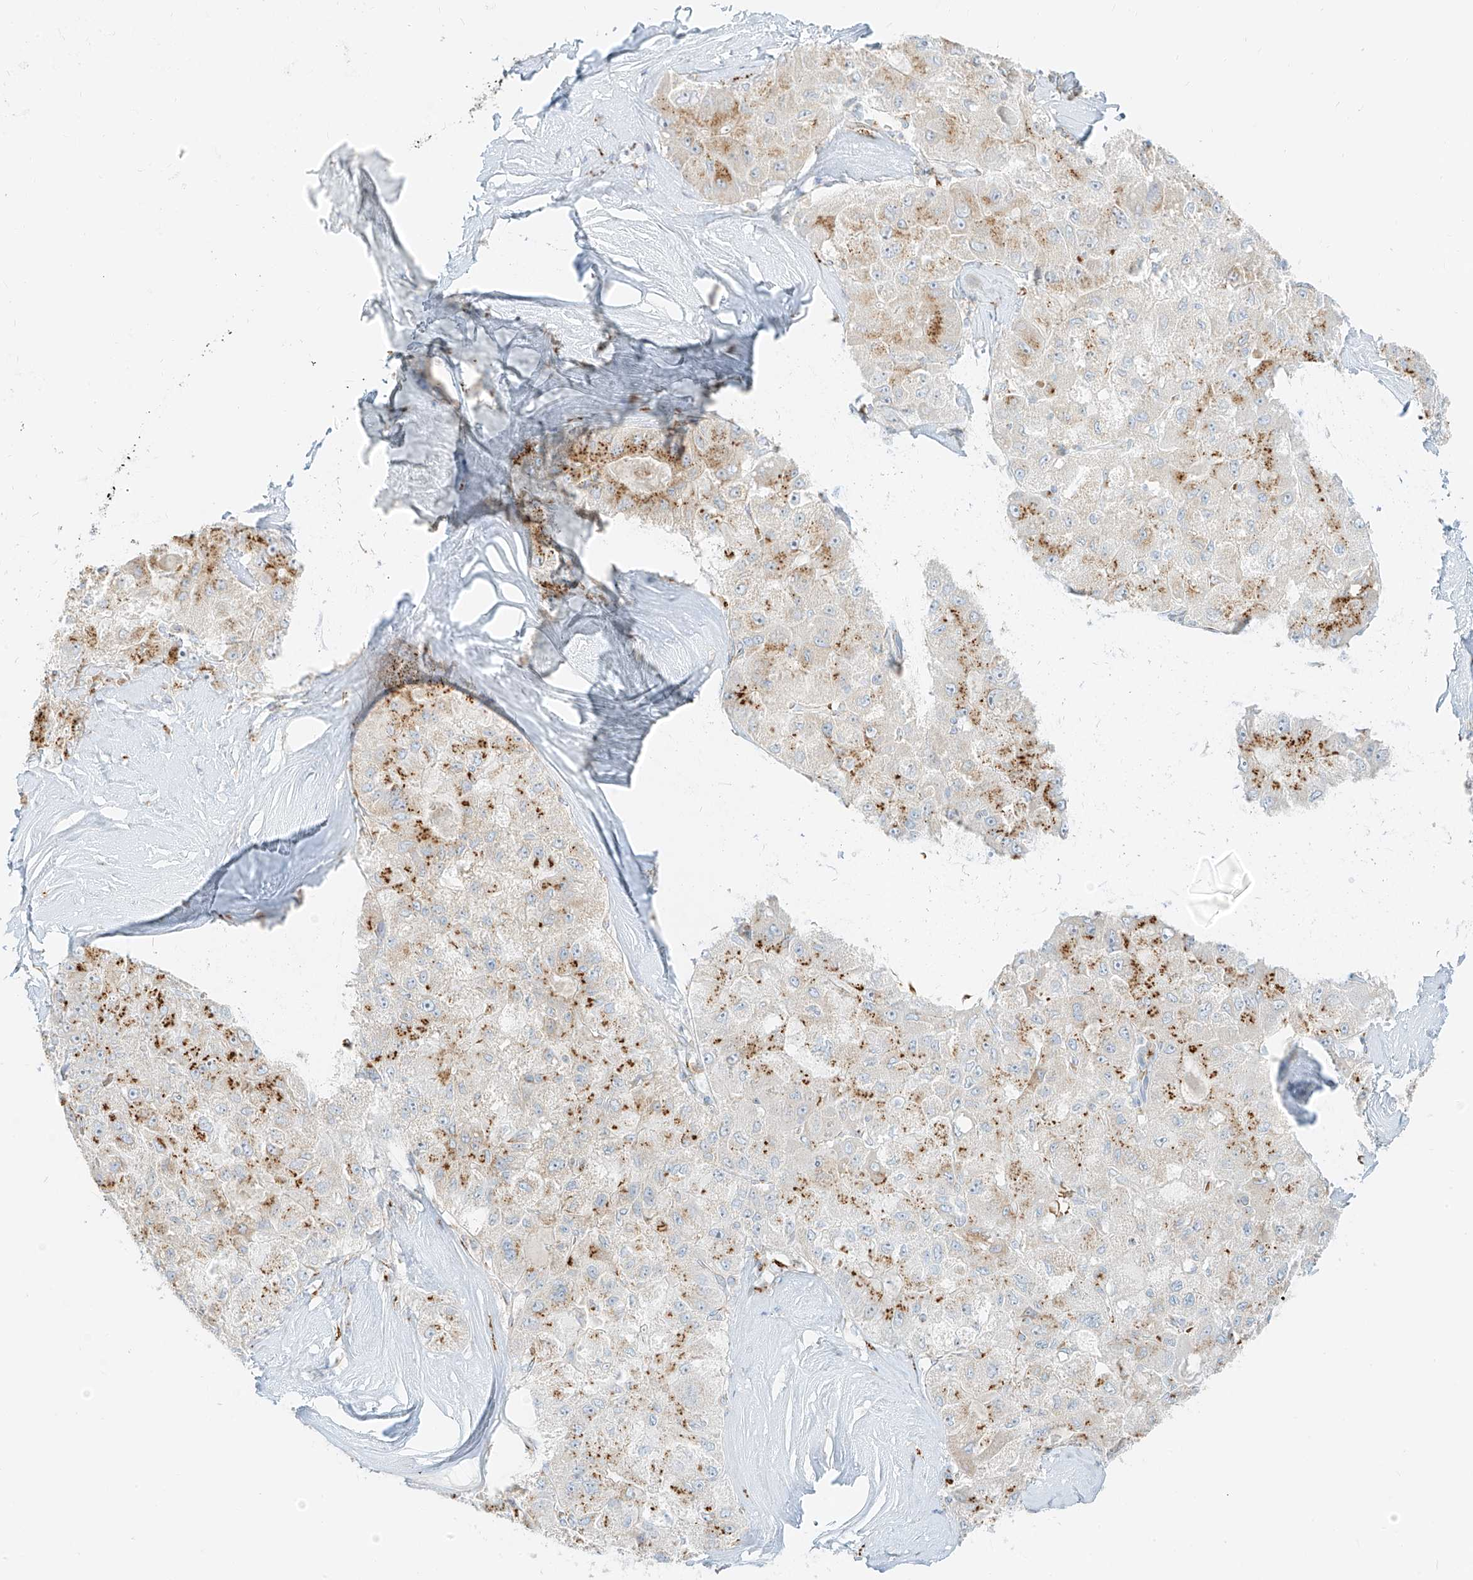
{"staining": {"intensity": "moderate", "quantity": "25%-75%", "location": "cytoplasmic/membranous"}, "tissue": "liver cancer", "cell_type": "Tumor cells", "image_type": "cancer", "snomed": [{"axis": "morphology", "description": "Carcinoma, Hepatocellular, NOS"}, {"axis": "topography", "description": "Liver"}], "caption": "Immunohistochemical staining of human liver cancer reveals medium levels of moderate cytoplasmic/membranous expression in approximately 25%-75% of tumor cells. (Brightfield microscopy of DAB IHC at high magnification).", "gene": "TMEM87B", "patient": {"sex": "male", "age": 80}}